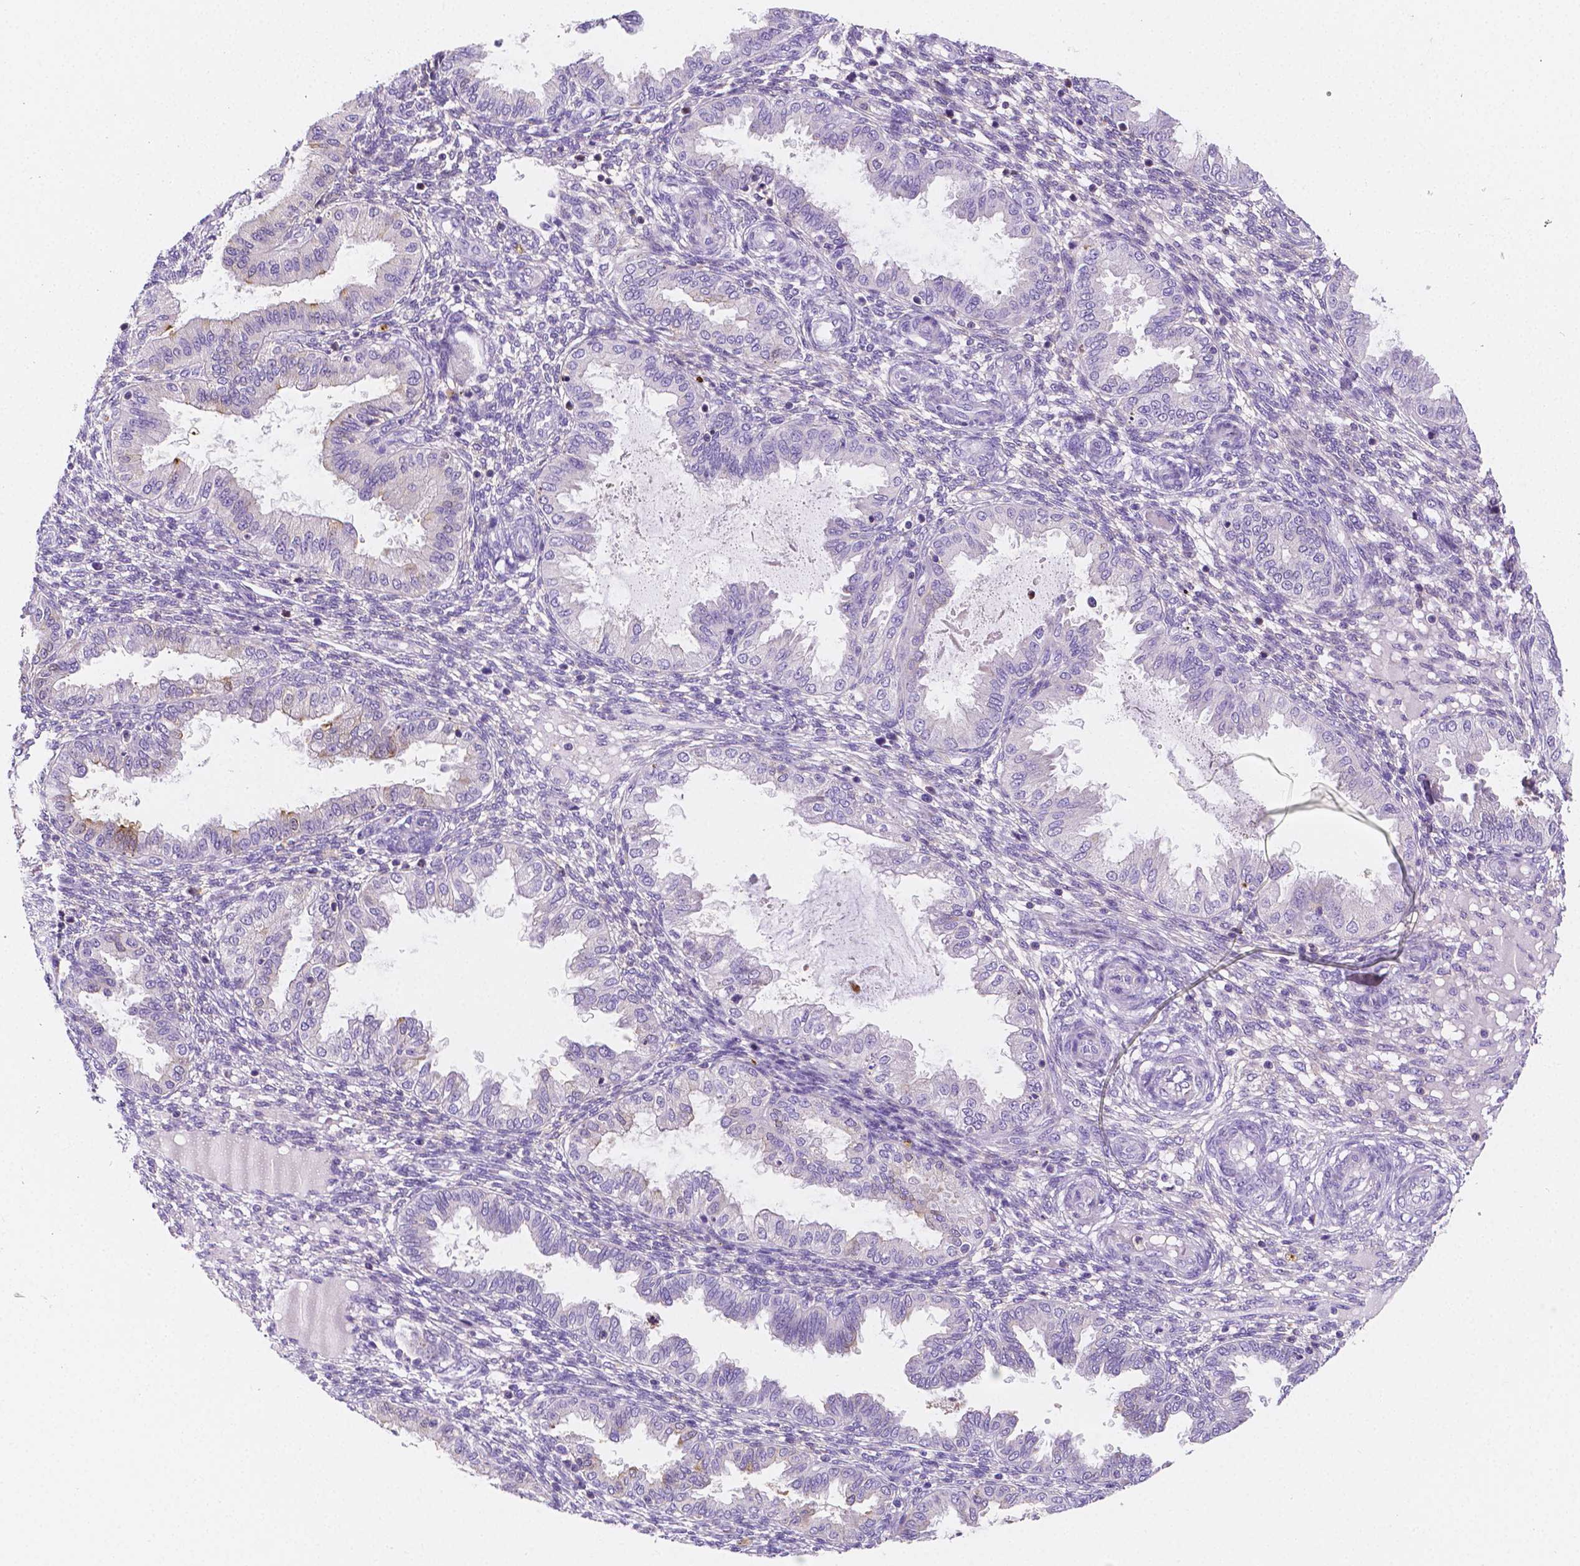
{"staining": {"intensity": "negative", "quantity": "none", "location": "none"}, "tissue": "endometrium", "cell_type": "Cells in endometrial stroma", "image_type": "normal", "snomed": [{"axis": "morphology", "description": "Normal tissue, NOS"}, {"axis": "topography", "description": "Endometrium"}], "caption": "High magnification brightfield microscopy of unremarkable endometrium stained with DAB (brown) and counterstained with hematoxylin (blue): cells in endometrial stroma show no significant staining. (Brightfield microscopy of DAB (3,3'-diaminobenzidine) immunohistochemistry at high magnification).", "gene": "GABRD", "patient": {"sex": "female", "age": 33}}